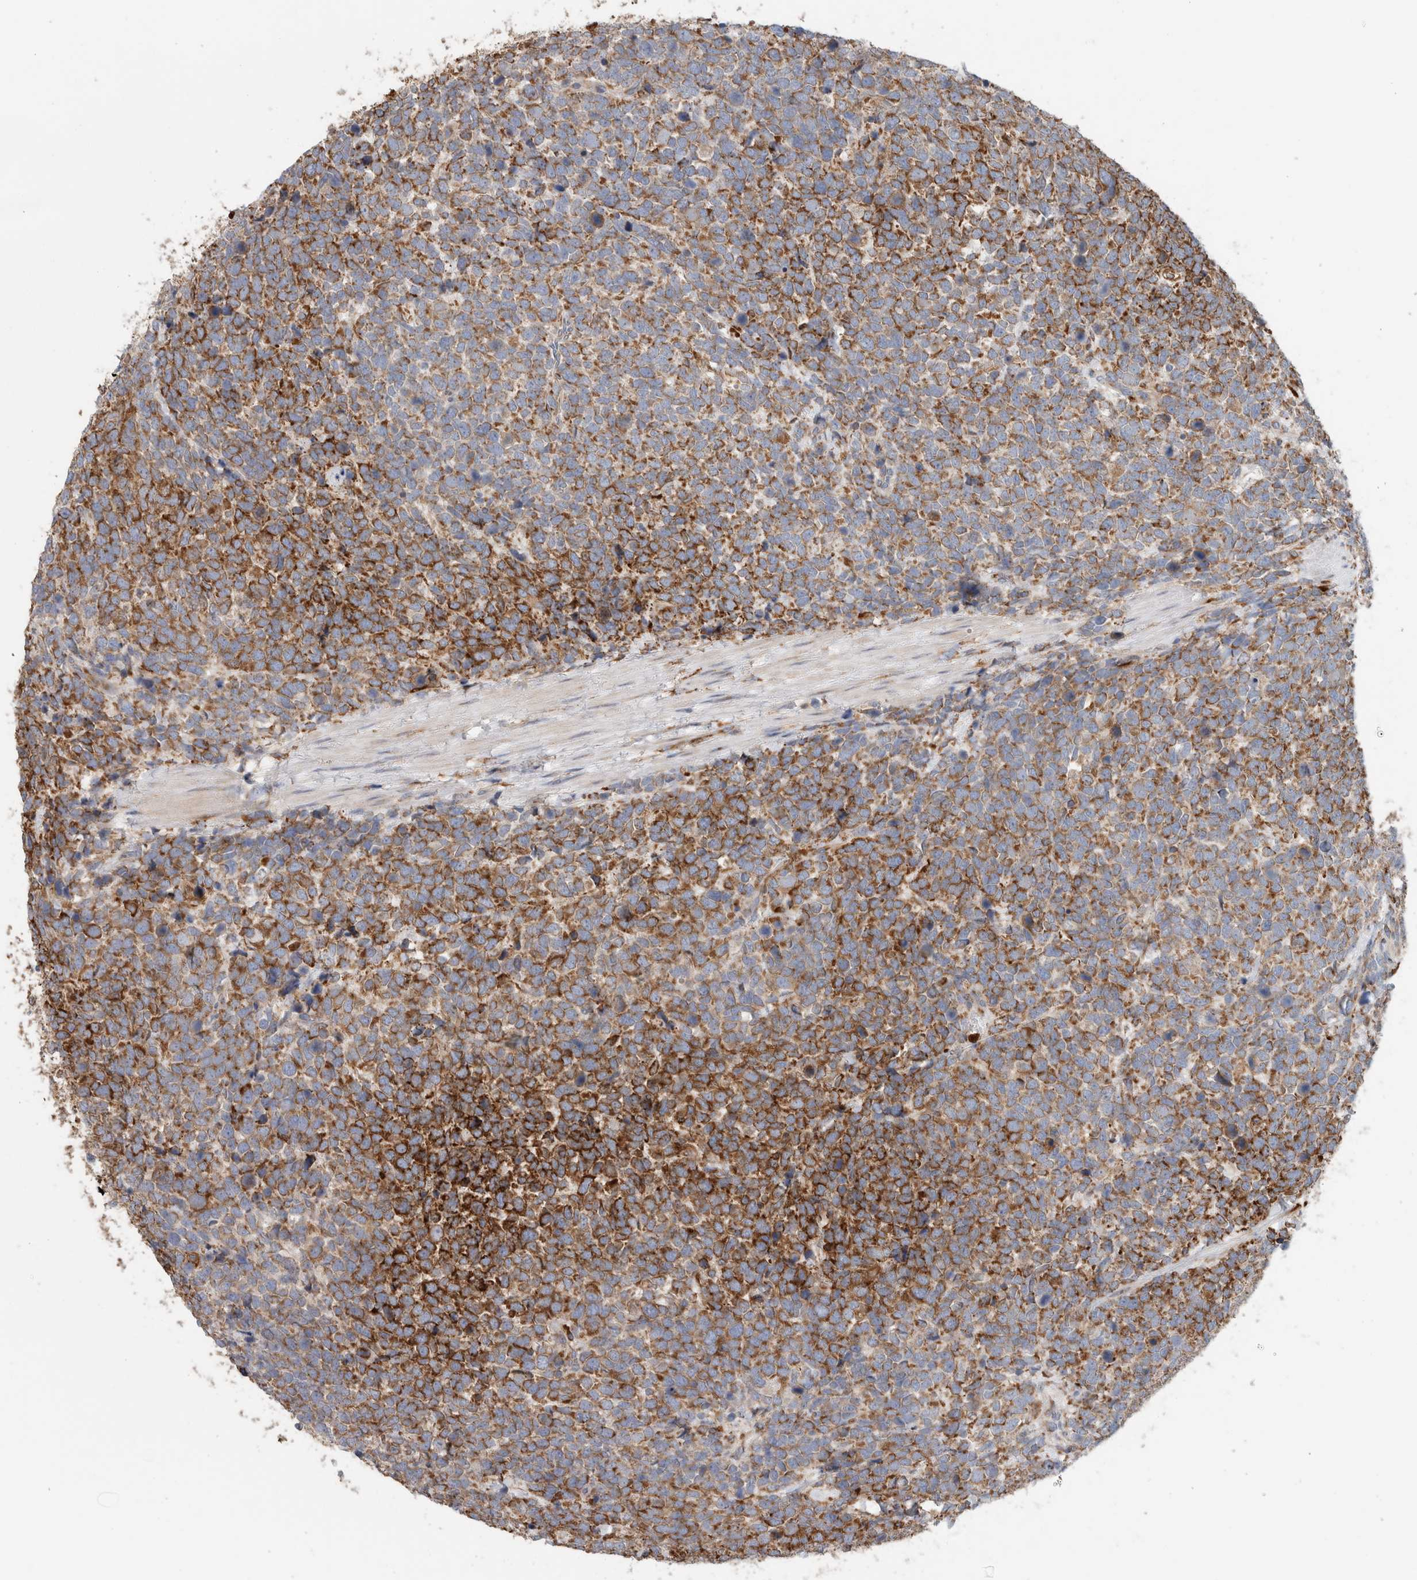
{"staining": {"intensity": "moderate", "quantity": ">75%", "location": "cytoplasmic/membranous"}, "tissue": "urothelial cancer", "cell_type": "Tumor cells", "image_type": "cancer", "snomed": [{"axis": "morphology", "description": "Urothelial carcinoma, High grade"}, {"axis": "topography", "description": "Urinary bladder"}], "caption": "Urothelial cancer tissue shows moderate cytoplasmic/membranous positivity in about >75% of tumor cells", "gene": "P4HA1", "patient": {"sex": "female", "age": 82}}